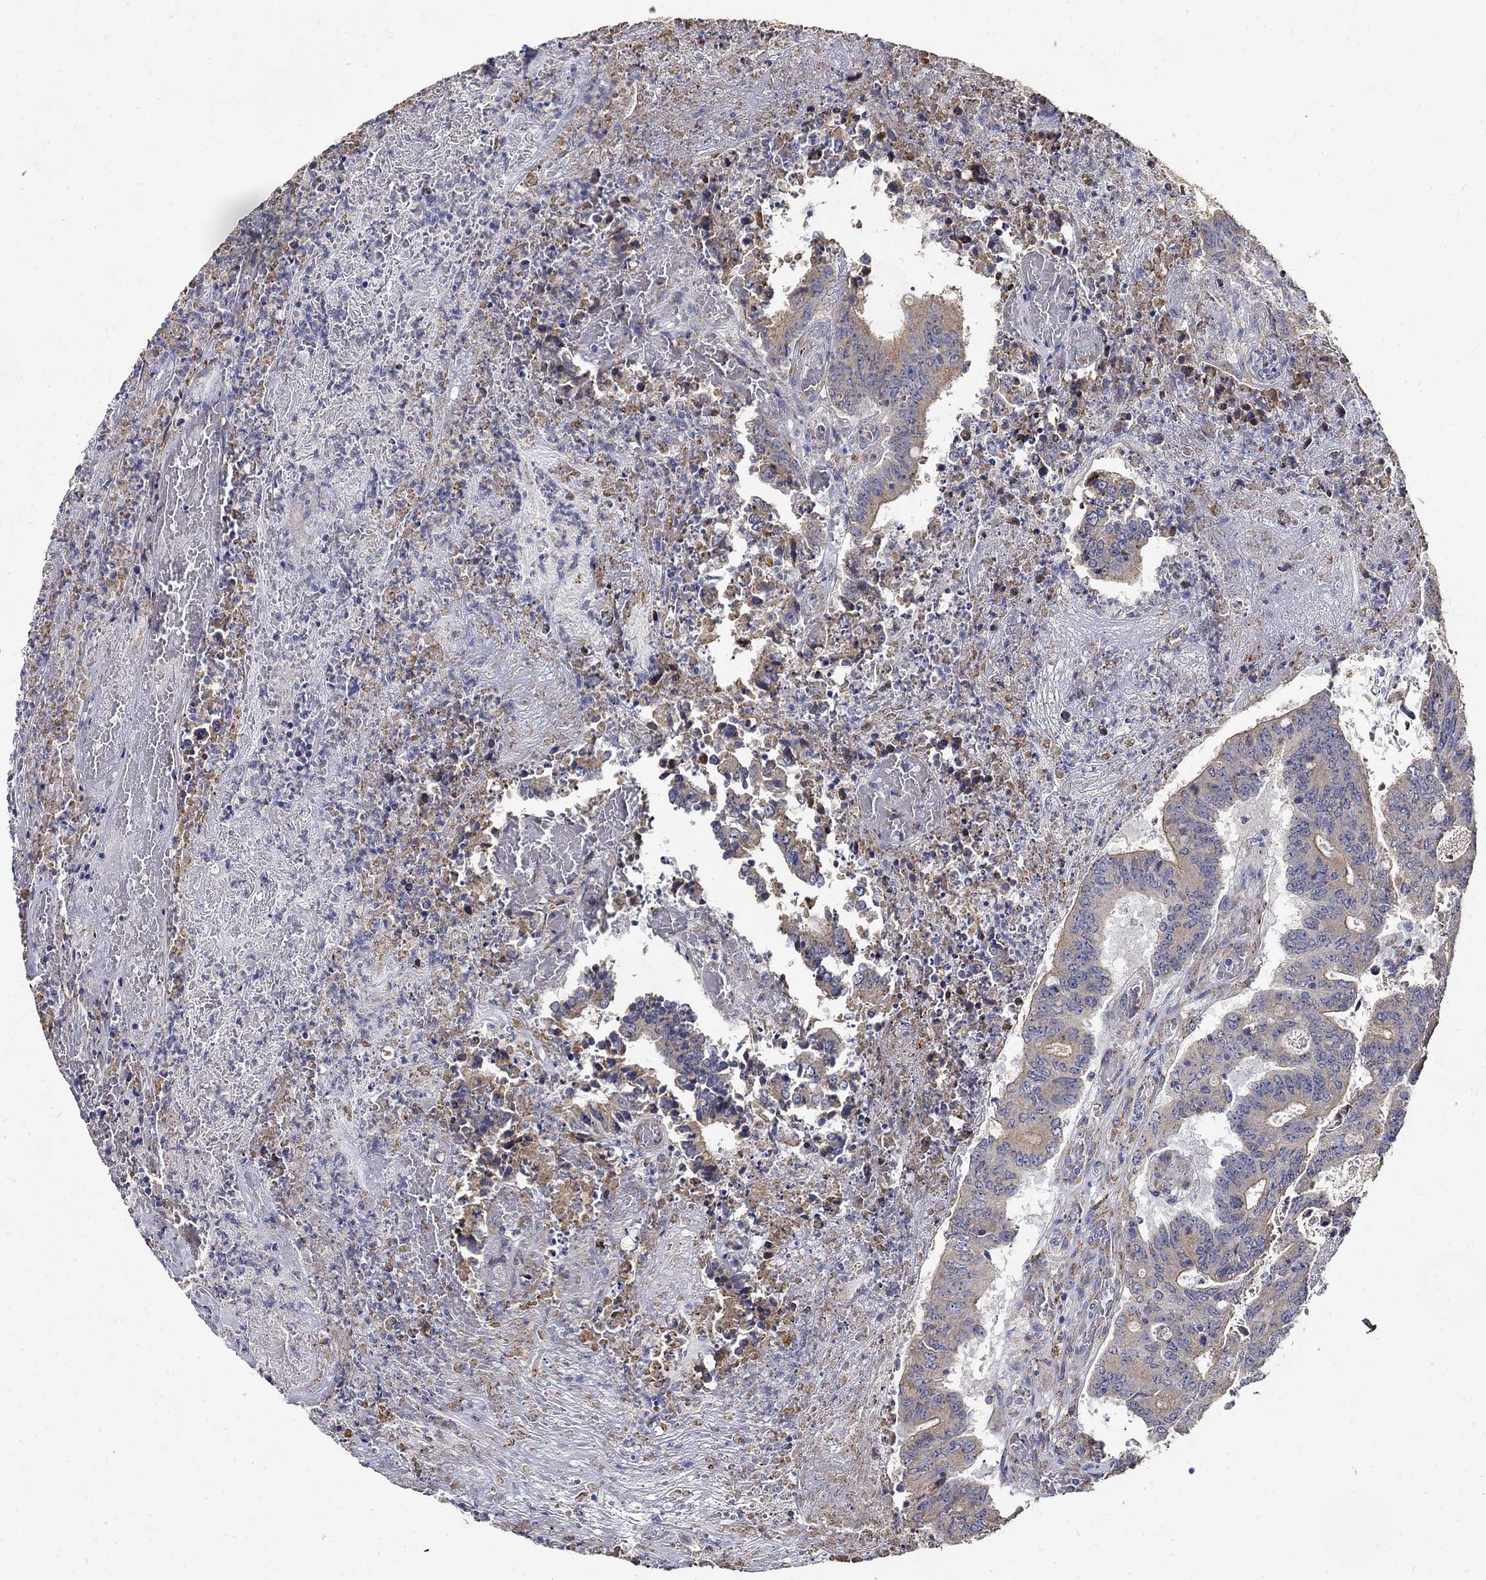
{"staining": {"intensity": "weak", "quantity": "25%-75%", "location": "cytoplasmic/membranous"}, "tissue": "colorectal cancer", "cell_type": "Tumor cells", "image_type": "cancer", "snomed": [{"axis": "morphology", "description": "Adenocarcinoma, NOS"}, {"axis": "topography", "description": "Colon"}], "caption": "A high-resolution image shows IHC staining of colorectal cancer, which exhibits weak cytoplasmic/membranous positivity in about 25%-75% of tumor cells.", "gene": "EMILIN3", "patient": {"sex": "female", "age": 70}}